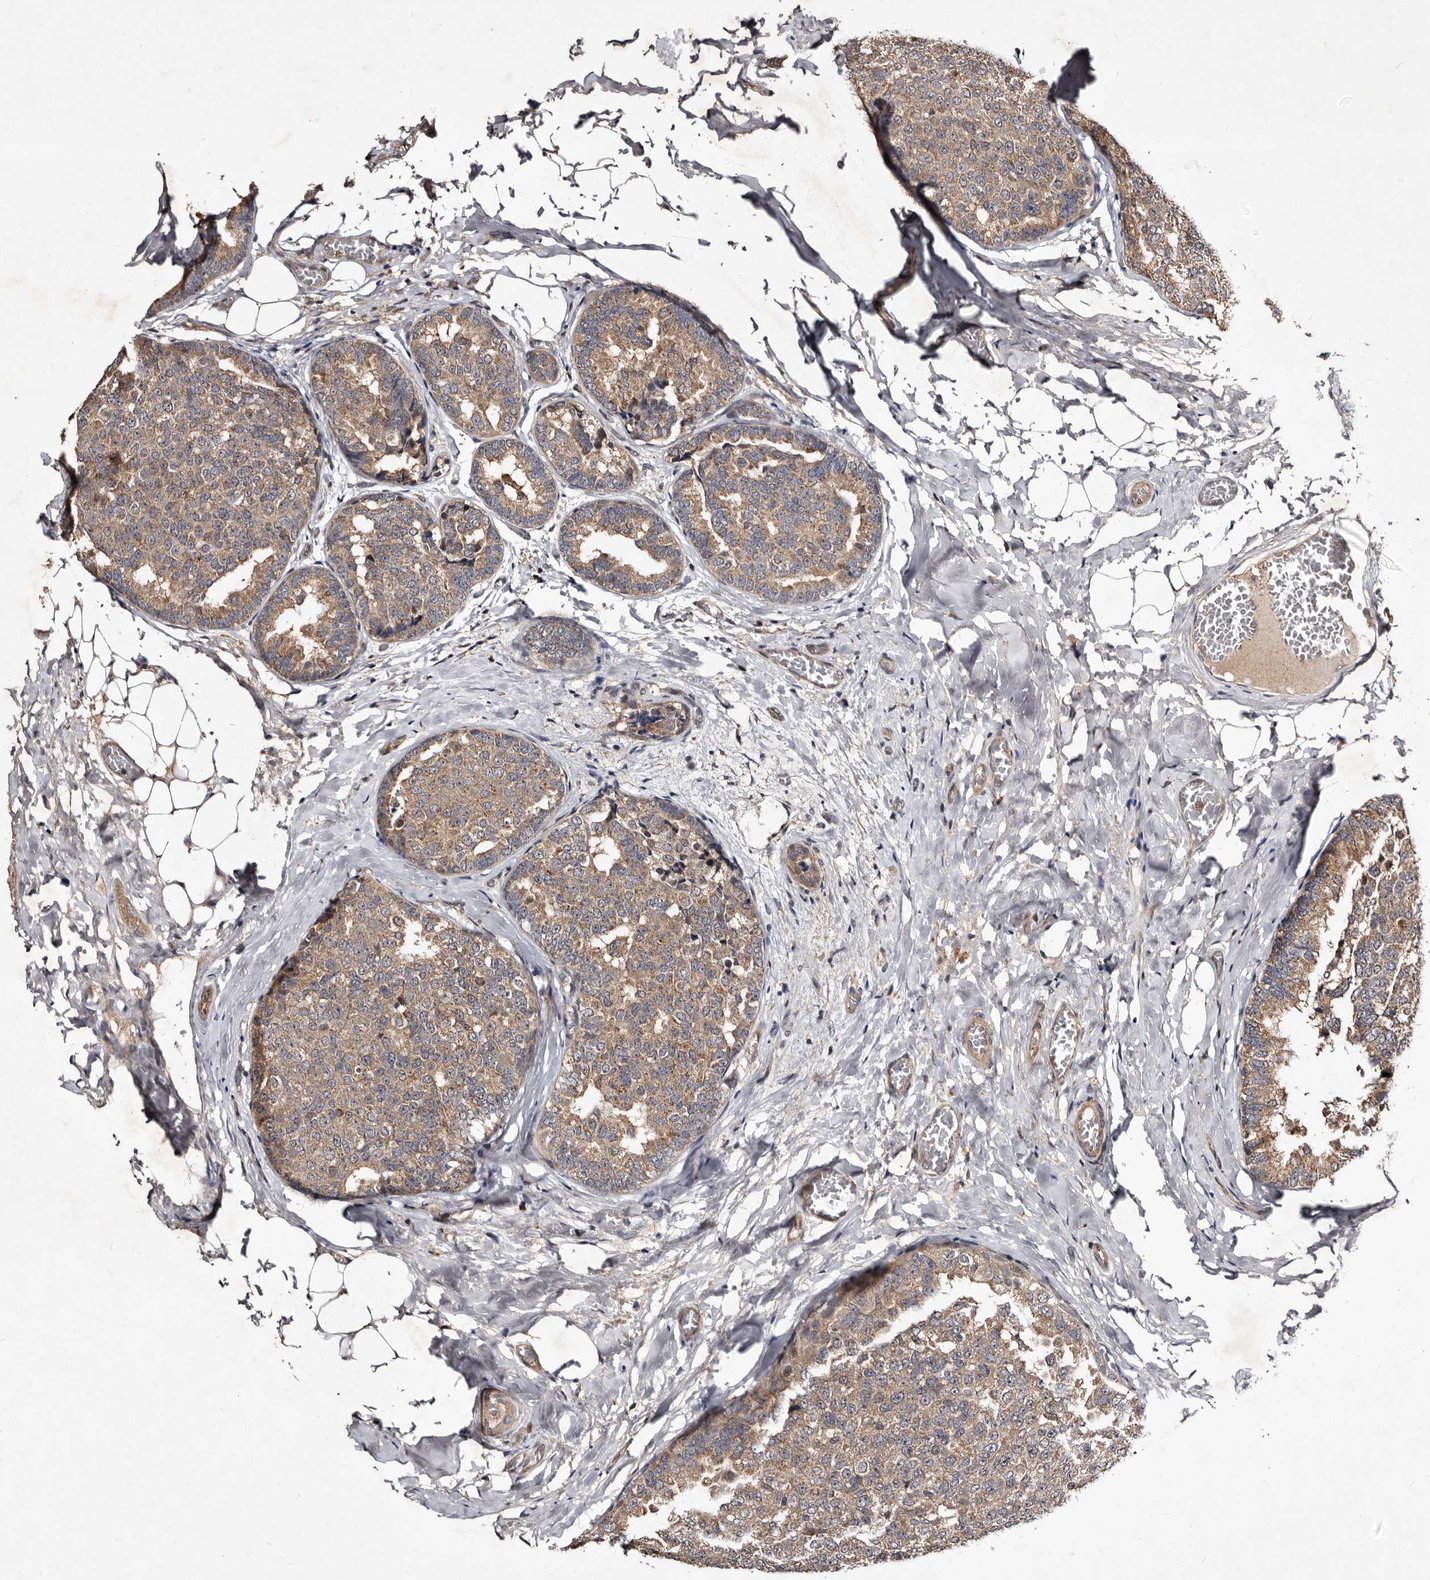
{"staining": {"intensity": "moderate", "quantity": ">75%", "location": "cytoplasmic/membranous"}, "tissue": "breast cancer", "cell_type": "Tumor cells", "image_type": "cancer", "snomed": [{"axis": "morphology", "description": "Normal tissue, NOS"}, {"axis": "morphology", "description": "Duct carcinoma"}, {"axis": "topography", "description": "Breast"}], "caption": "Breast intraductal carcinoma tissue demonstrates moderate cytoplasmic/membranous staining in approximately >75% of tumor cells", "gene": "MKRN3", "patient": {"sex": "female", "age": 43}}